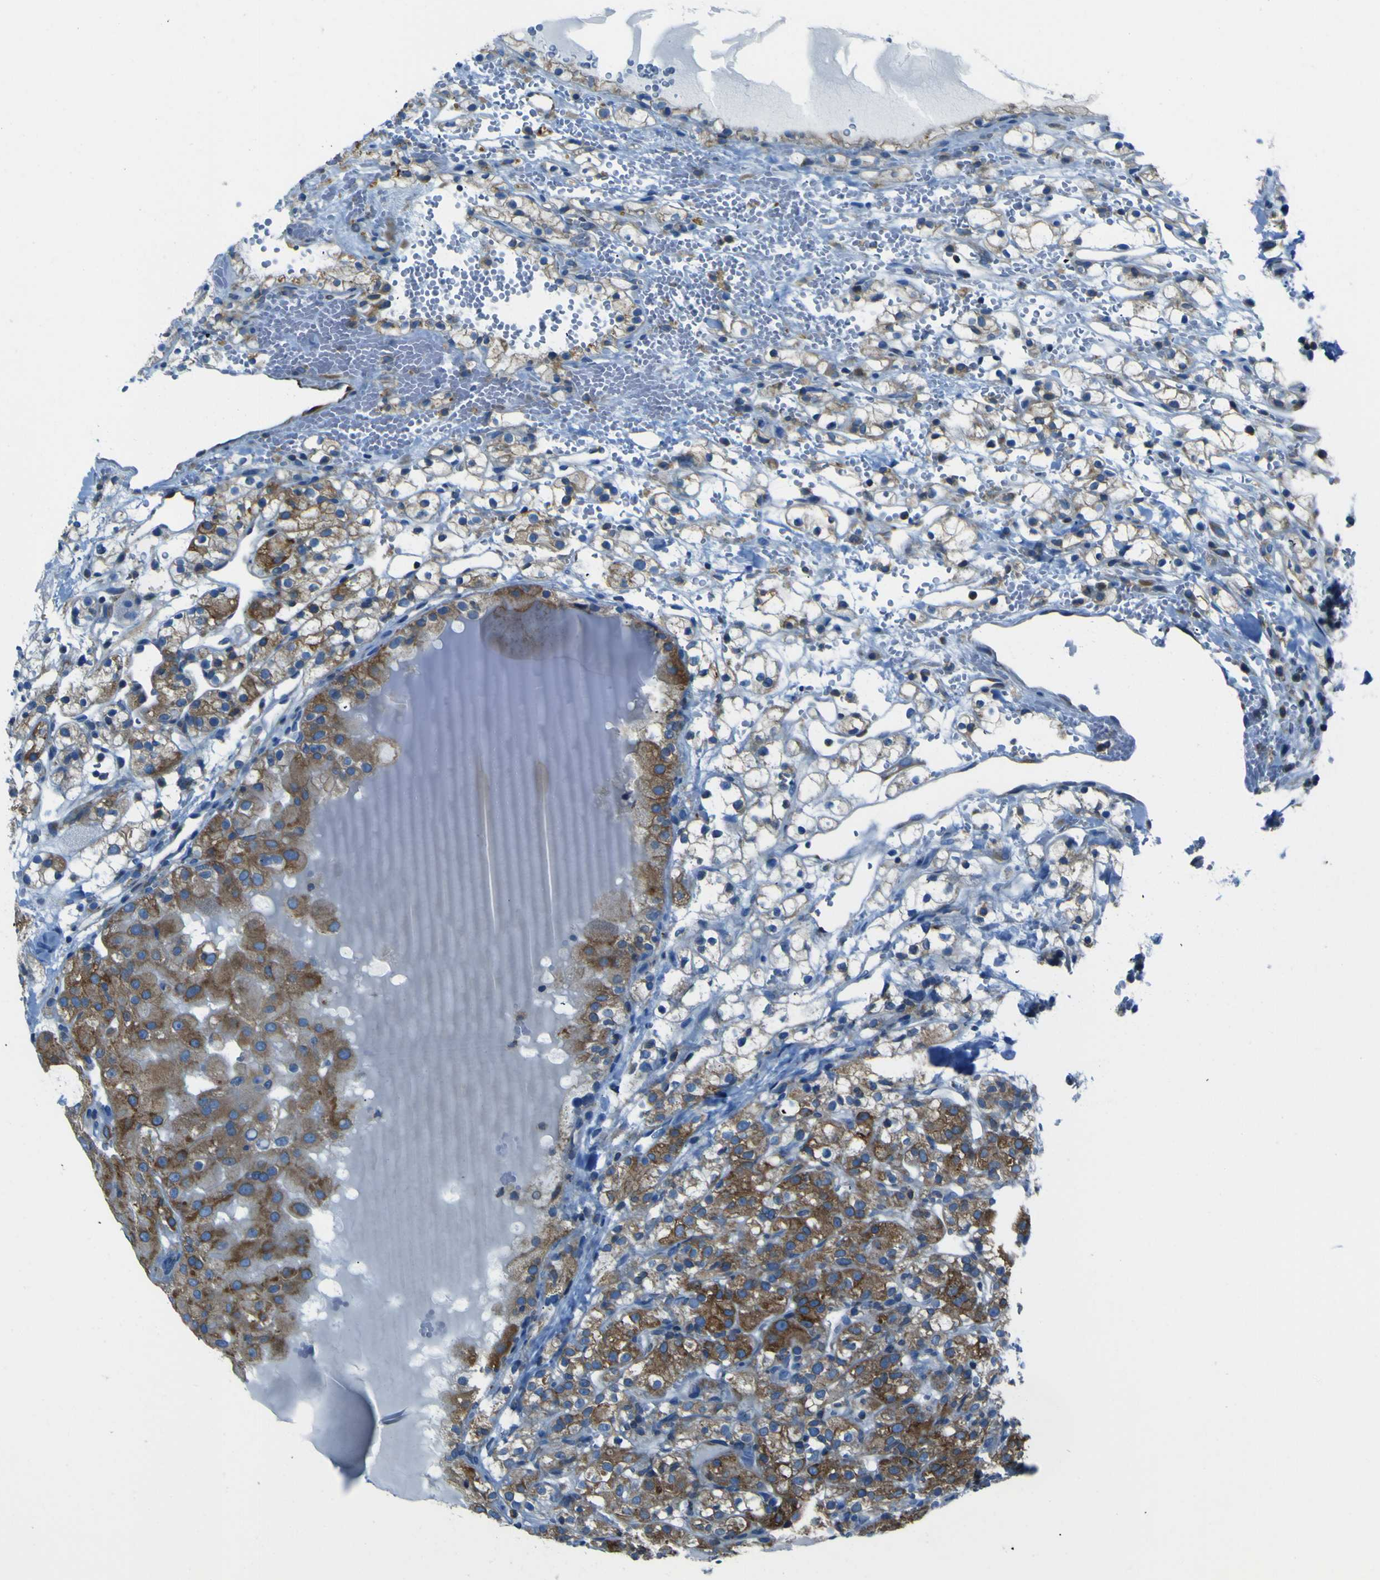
{"staining": {"intensity": "strong", "quantity": "25%-75%", "location": "cytoplasmic/membranous"}, "tissue": "renal cancer", "cell_type": "Tumor cells", "image_type": "cancer", "snomed": [{"axis": "morphology", "description": "Adenocarcinoma, NOS"}, {"axis": "topography", "description": "Kidney"}], "caption": "Renal cancer was stained to show a protein in brown. There is high levels of strong cytoplasmic/membranous positivity in approximately 25%-75% of tumor cells.", "gene": "STIM1", "patient": {"sex": "male", "age": 61}}